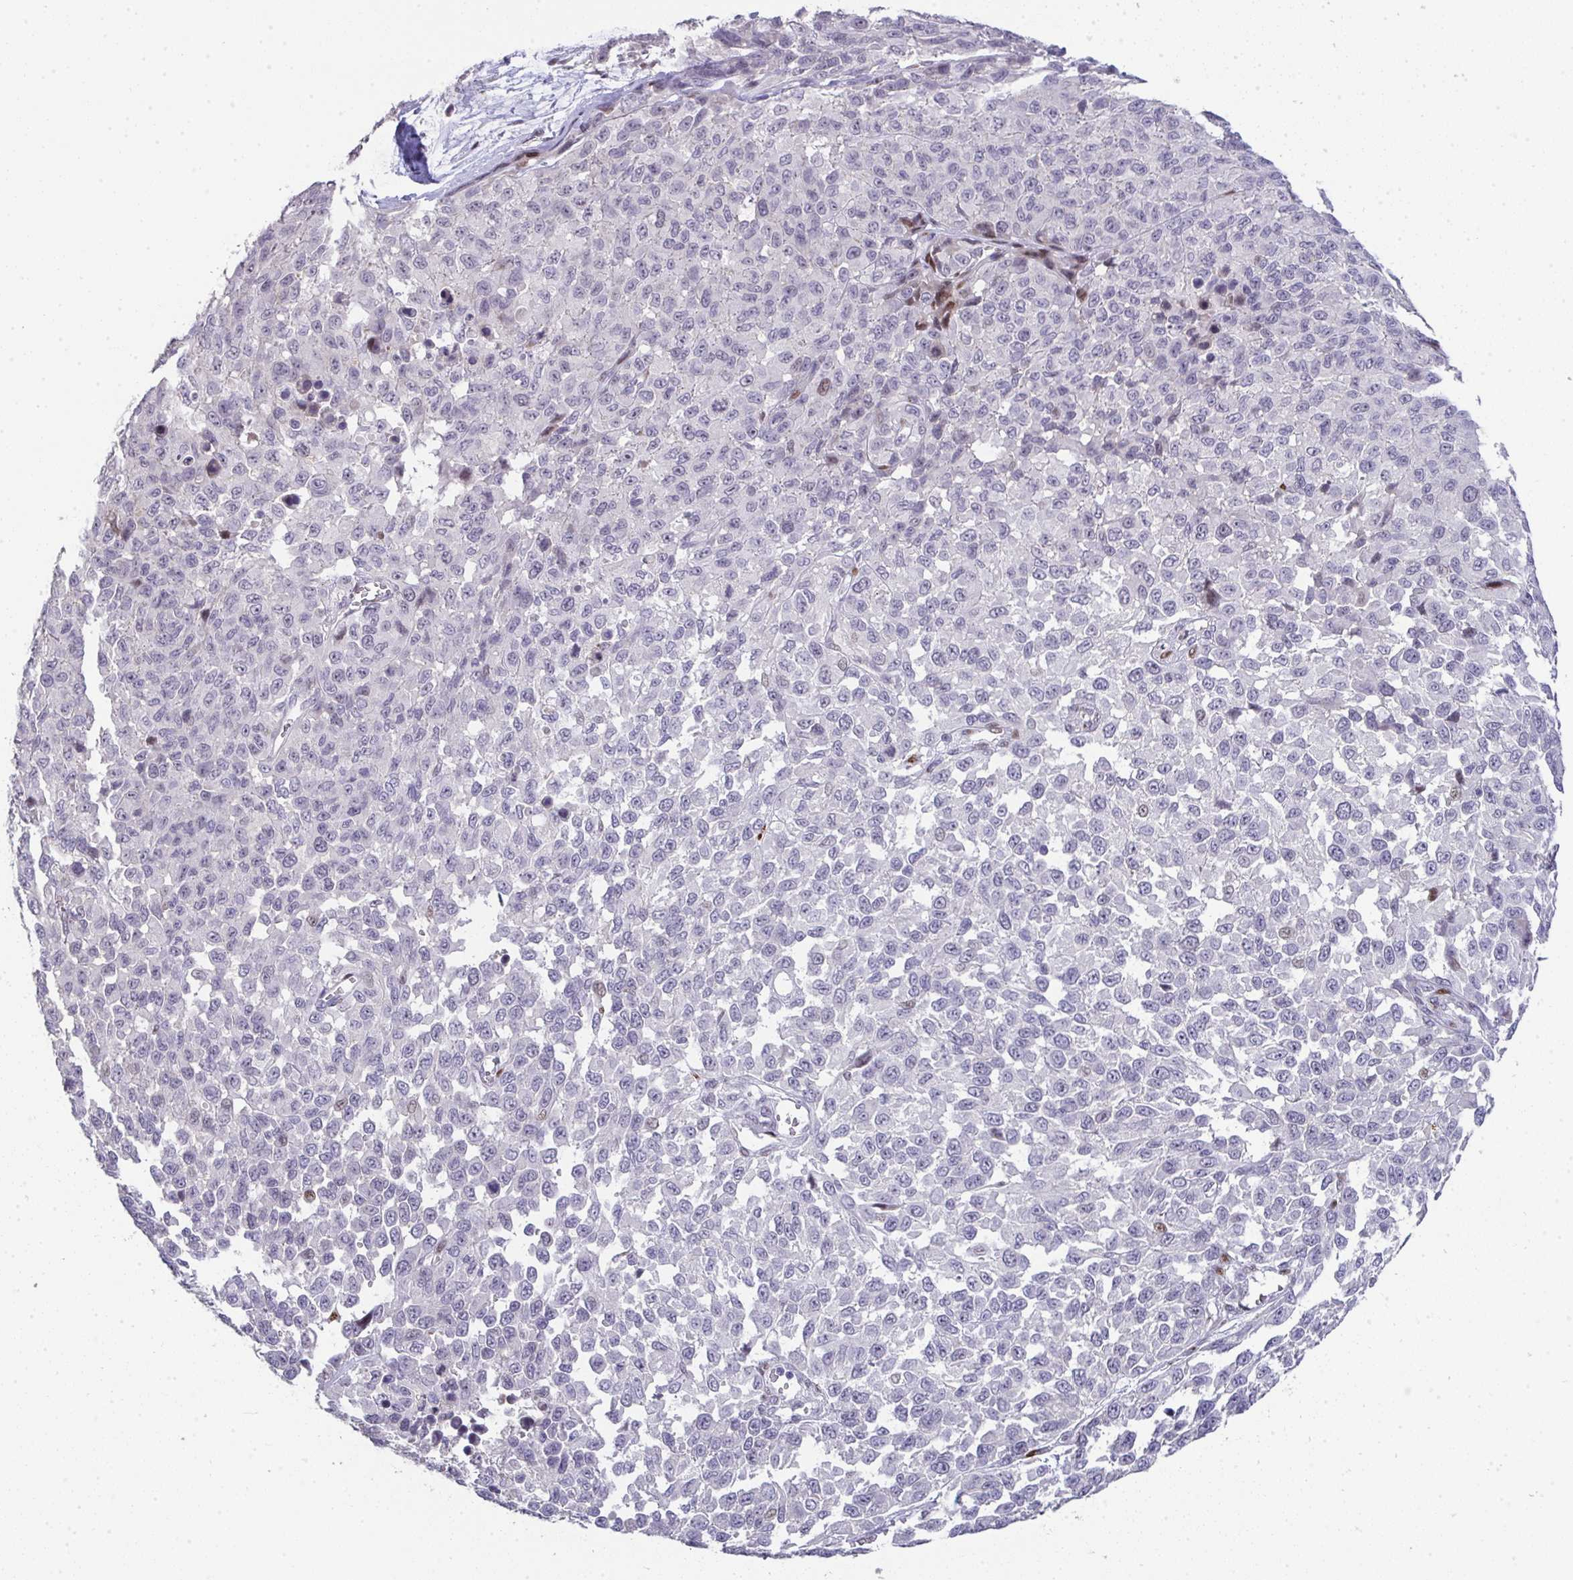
{"staining": {"intensity": "moderate", "quantity": "<25%", "location": "nuclear"}, "tissue": "melanoma", "cell_type": "Tumor cells", "image_type": "cancer", "snomed": [{"axis": "morphology", "description": "Malignant melanoma, NOS"}, {"axis": "topography", "description": "Skin"}], "caption": "Protein expression analysis of human malignant melanoma reveals moderate nuclear expression in approximately <25% of tumor cells. The staining was performed using DAB, with brown indicating positive protein expression. Nuclei are stained blue with hematoxylin.", "gene": "GALNT16", "patient": {"sex": "male", "age": 62}}